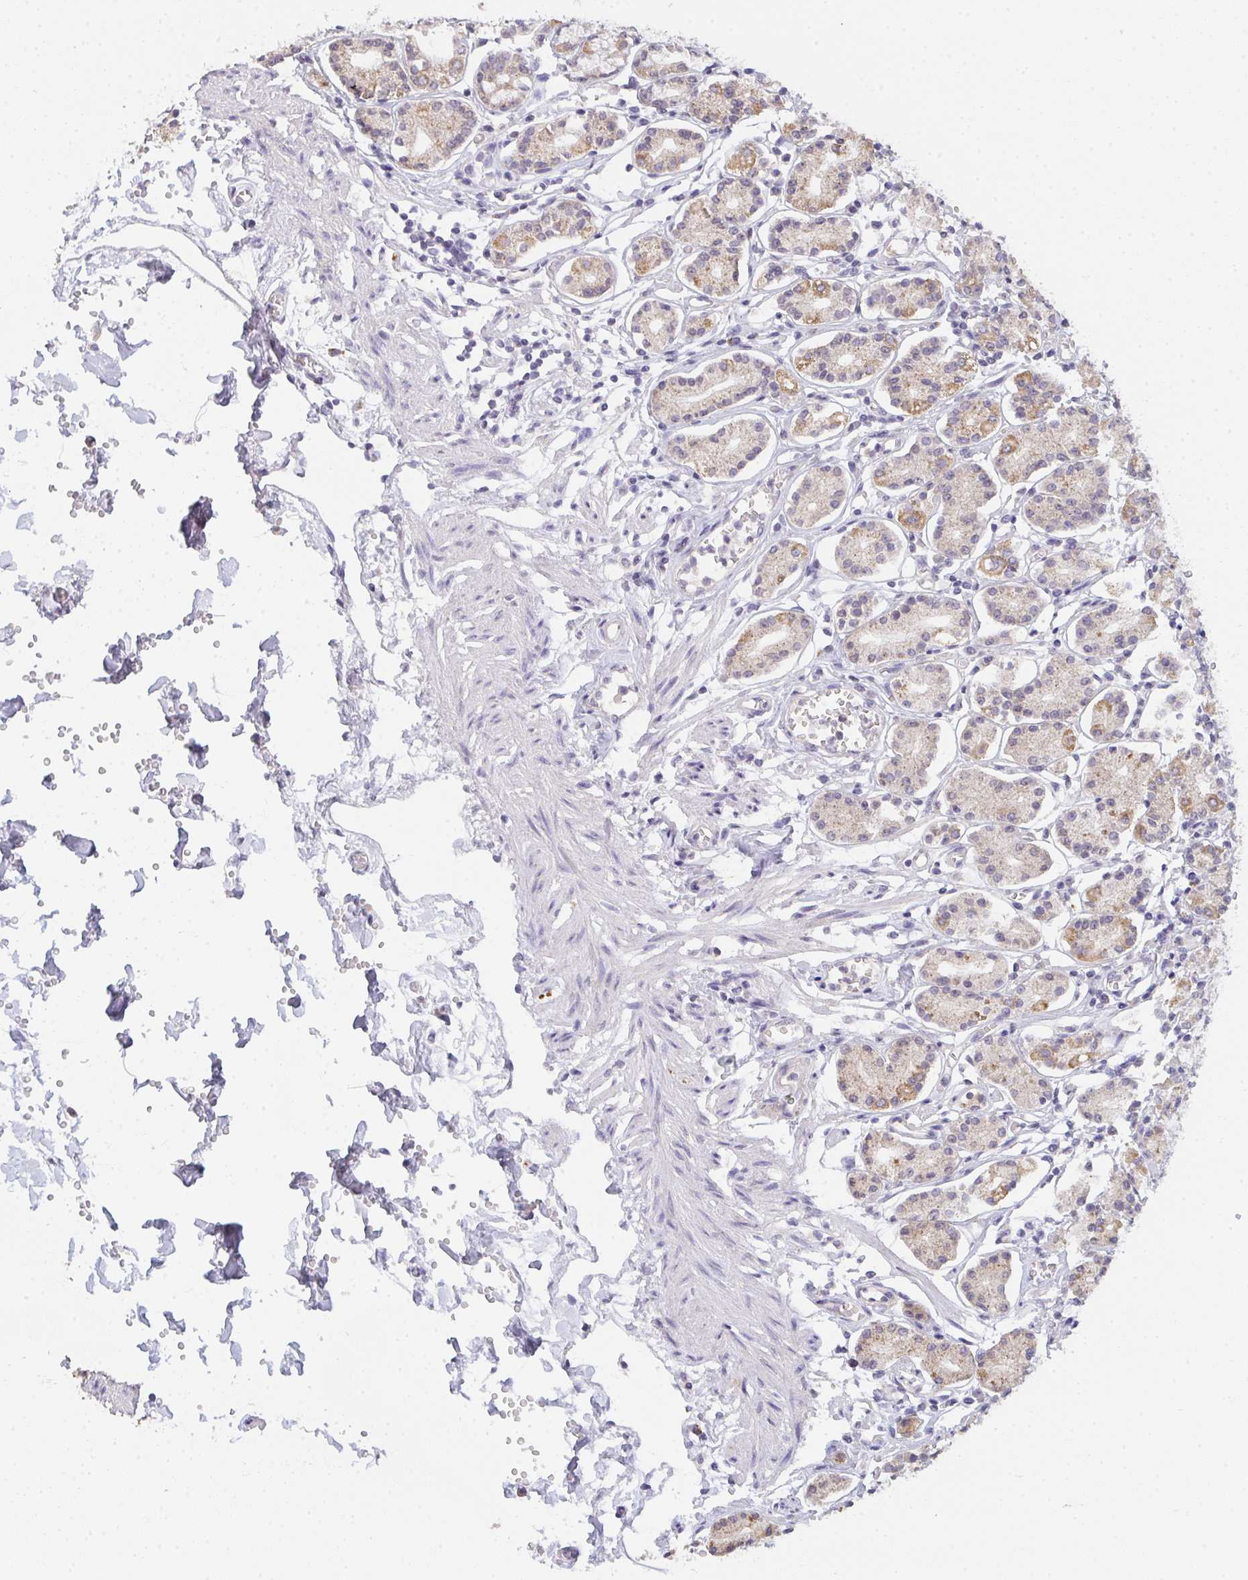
{"staining": {"intensity": "moderate", "quantity": "25%-75%", "location": "cytoplasmic/membranous"}, "tissue": "stomach", "cell_type": "Glandular cells", "image_type": "normal", "snomed": [{"axis": "morphology", "description": "Normal tissue, NOS"}, {"axis": "topography", "description": "Stomach"}], "caption": "The histopathology image exhibits immunohistochemical staining of benign stomach. There is moderate cytoplasmic/membranous staining is seen in approximately 25%-75% of glandular cells. (Brightfield microscopy of DAB IHC at high magnification).", "gene": "TMEM219", "patient": {"sex": "female", "age": 62}}